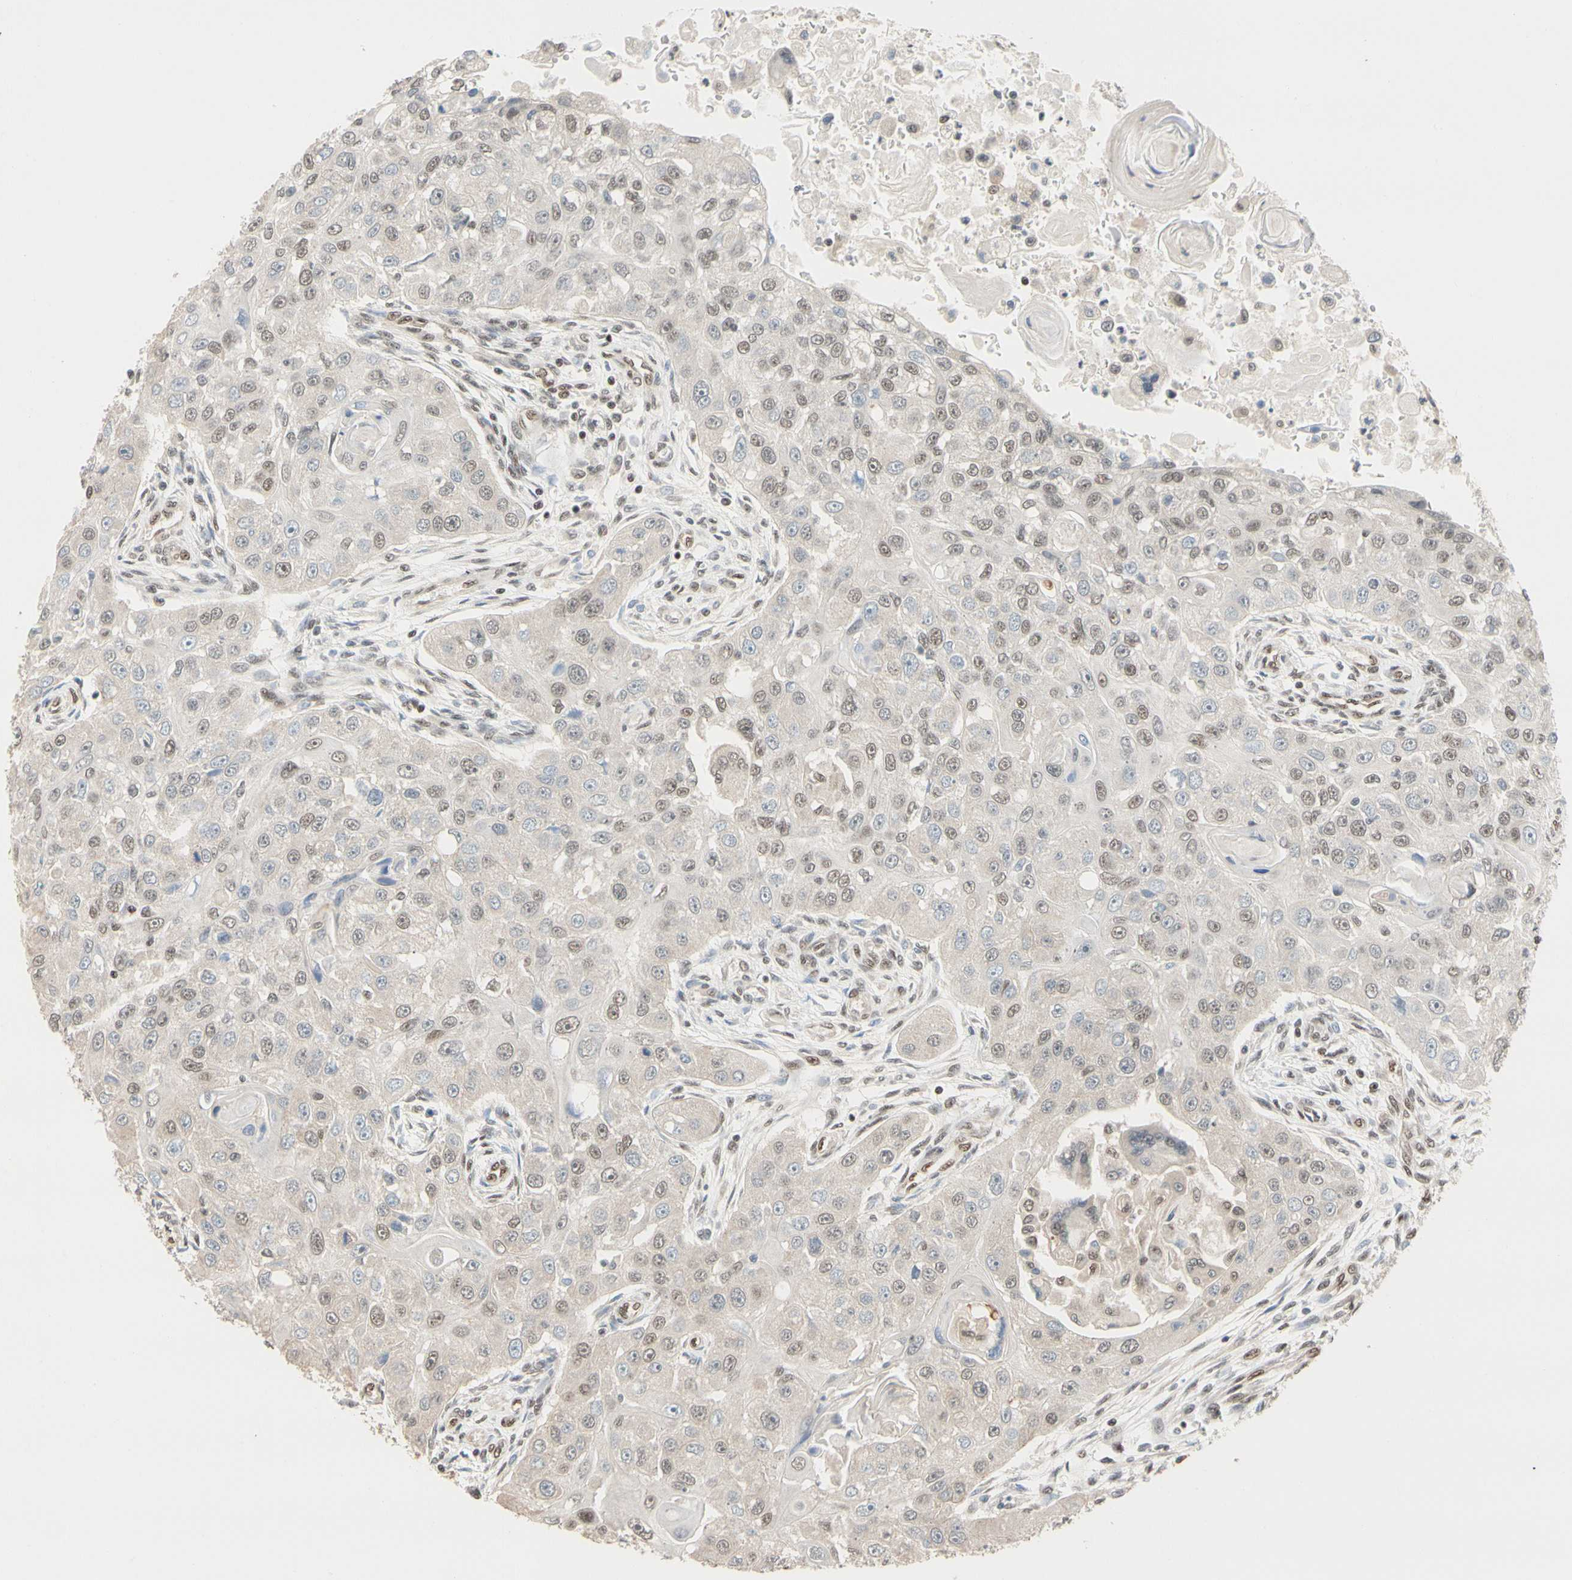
{"staining": {"intensity": "weak", "quantity": "25%-75%", "location": "nuclear"}, "tissue": "head and neck cancer", "cell_type": "Tumor cells", "image_type": "cancer", "snomed": [{"axis": "morphology", "description": "Normal tissue, NOS"}, {"axis": "morphology", "description": "Squamous cell carcinoma, NOS"}, {"axis": "topography", "description": "Skeletal muscle"}, {"axis": "topography", "description": "Head-Neck"}], "caption": "A low amount of weak nuclear staining is identified in about 25%-75% of tumor cells in head and neck cancer (squamous cell carcinoma) tissue. (DAB IHC with brightfield microscopy, high magnification).", "gene": "TAF4", "patient": {"sex": "male", "age": 51}}